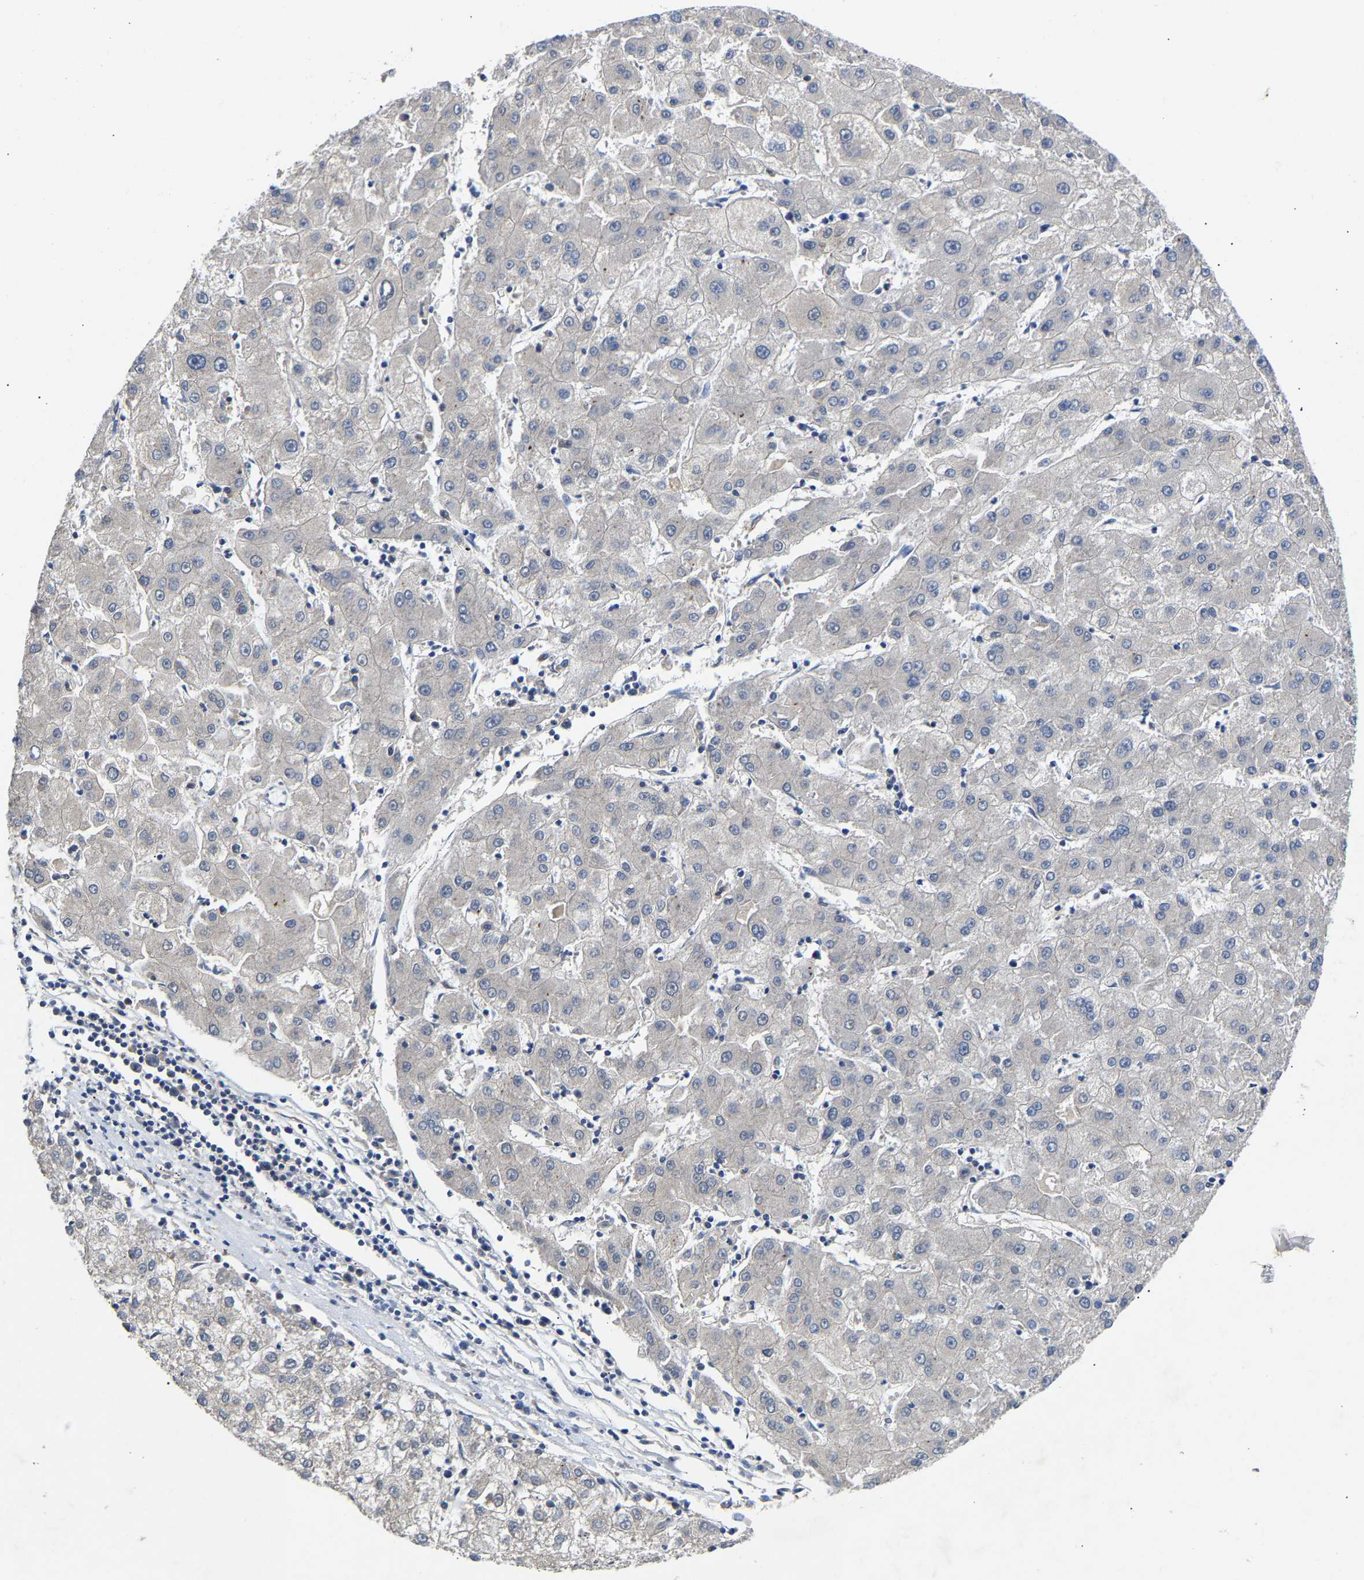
{"staining": {"intensity": "negative", "quantity": "none", "location": "none"}, "tissue": "liver cancer", "cell_type": "Tumor cells", "image_type": "cancer", "snomed": [{"axis": "morphology", "description": "Carcinoma, Hepatocellular, NOS"}, {"axis": "topography", "description": "Liver"}], "caption": "IHC histopathology image of liver cancer stained for a protein (brown), which shows no positivity in tumor cells.", "gene": "CCDC171", "patient": {"sex": "male", "age": 72}}